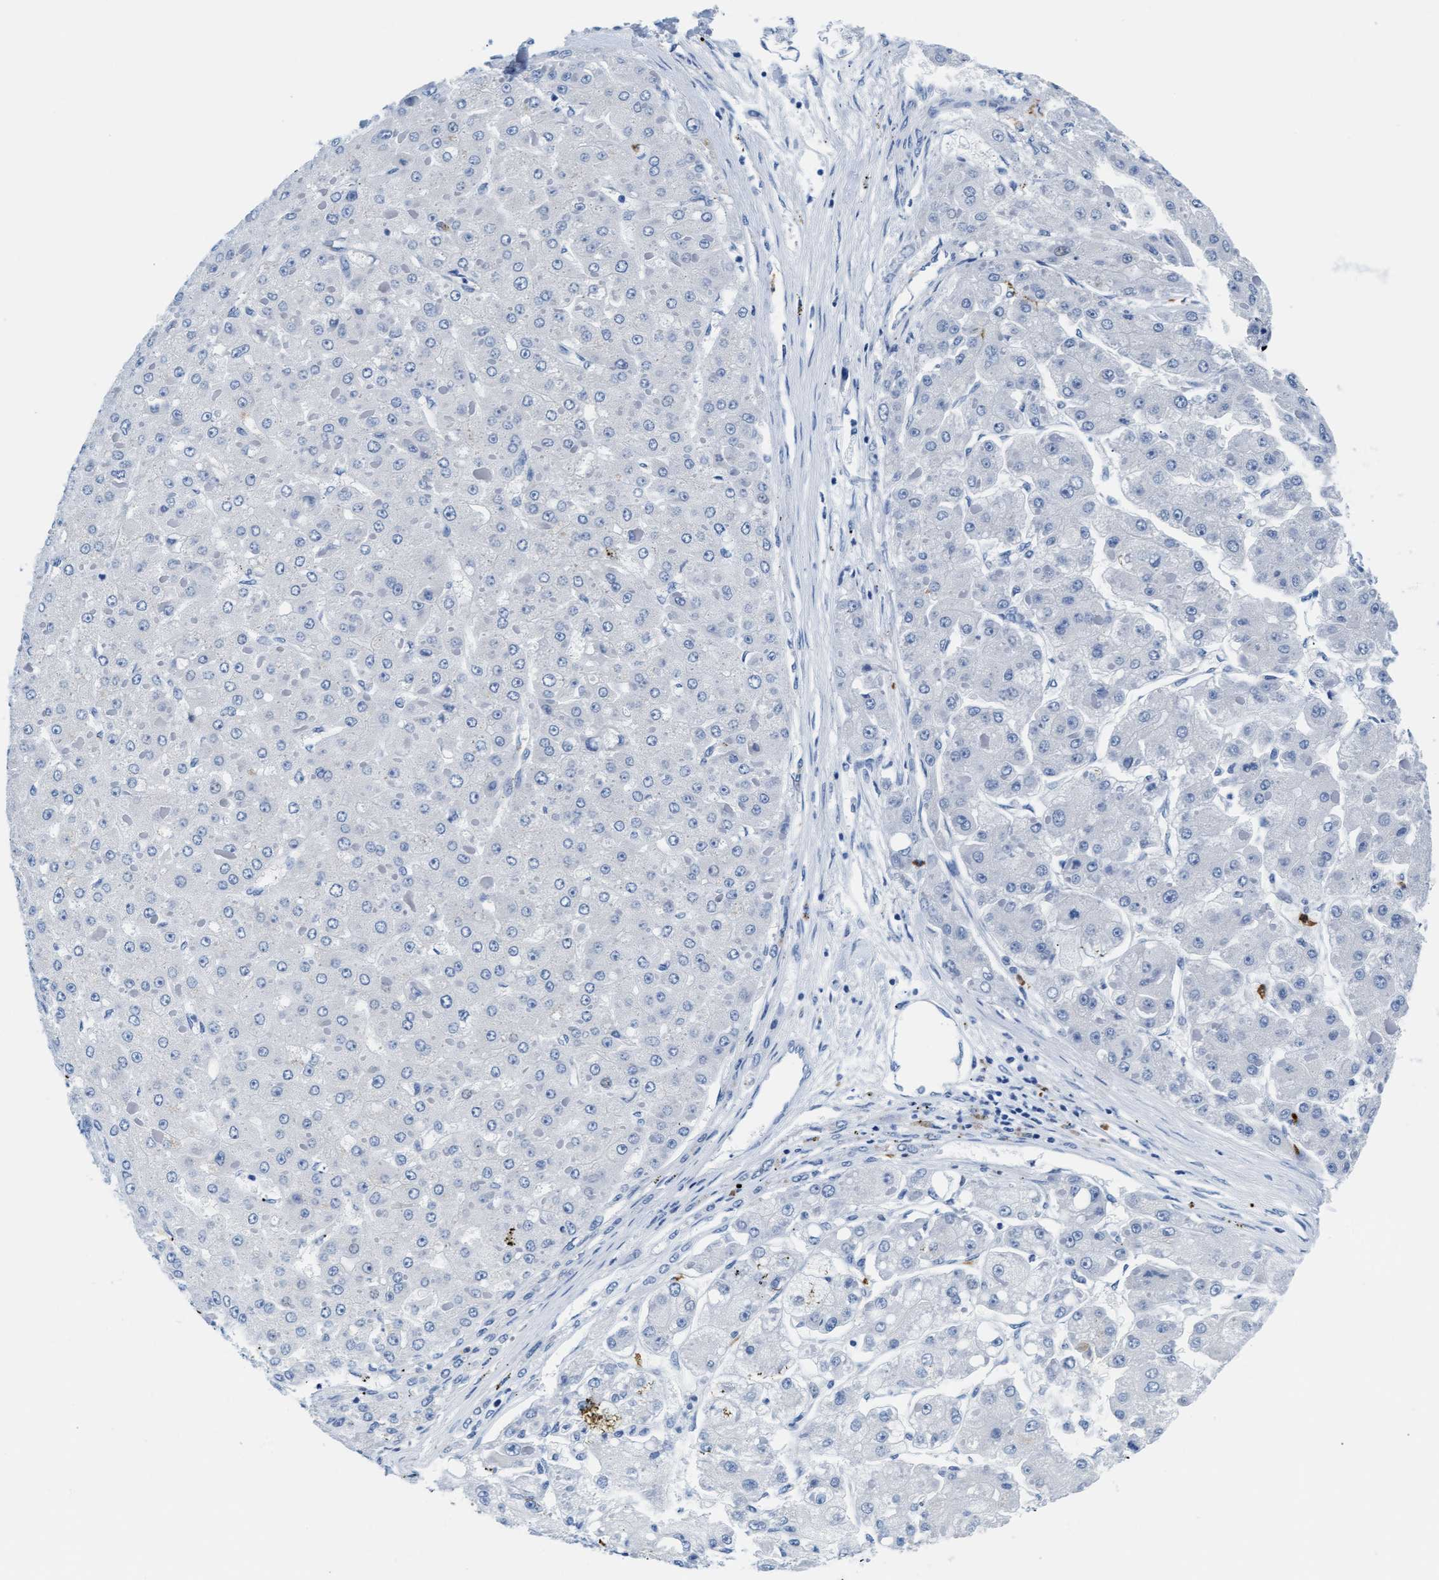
{"staining": {"intensity": "negative", "quantity": "none", "location": "none"}, "tissue": "liver cancer", "cell_type": "Tumor cells", "image_type": "cancer", "snomed": [{"axis": "morphology", "description": "Carcinoma, Hepatocellular, NOS"}, {"axis": "topography", "description": "Liver"}], "caption": "IHC photomicrograph of liver hepatocellular carcinoma stained for a protein (brown), which demonstrates no positivity in tumor cells.", "gene": "MMP8", "patient": {"sex": "female", "age": 73}}